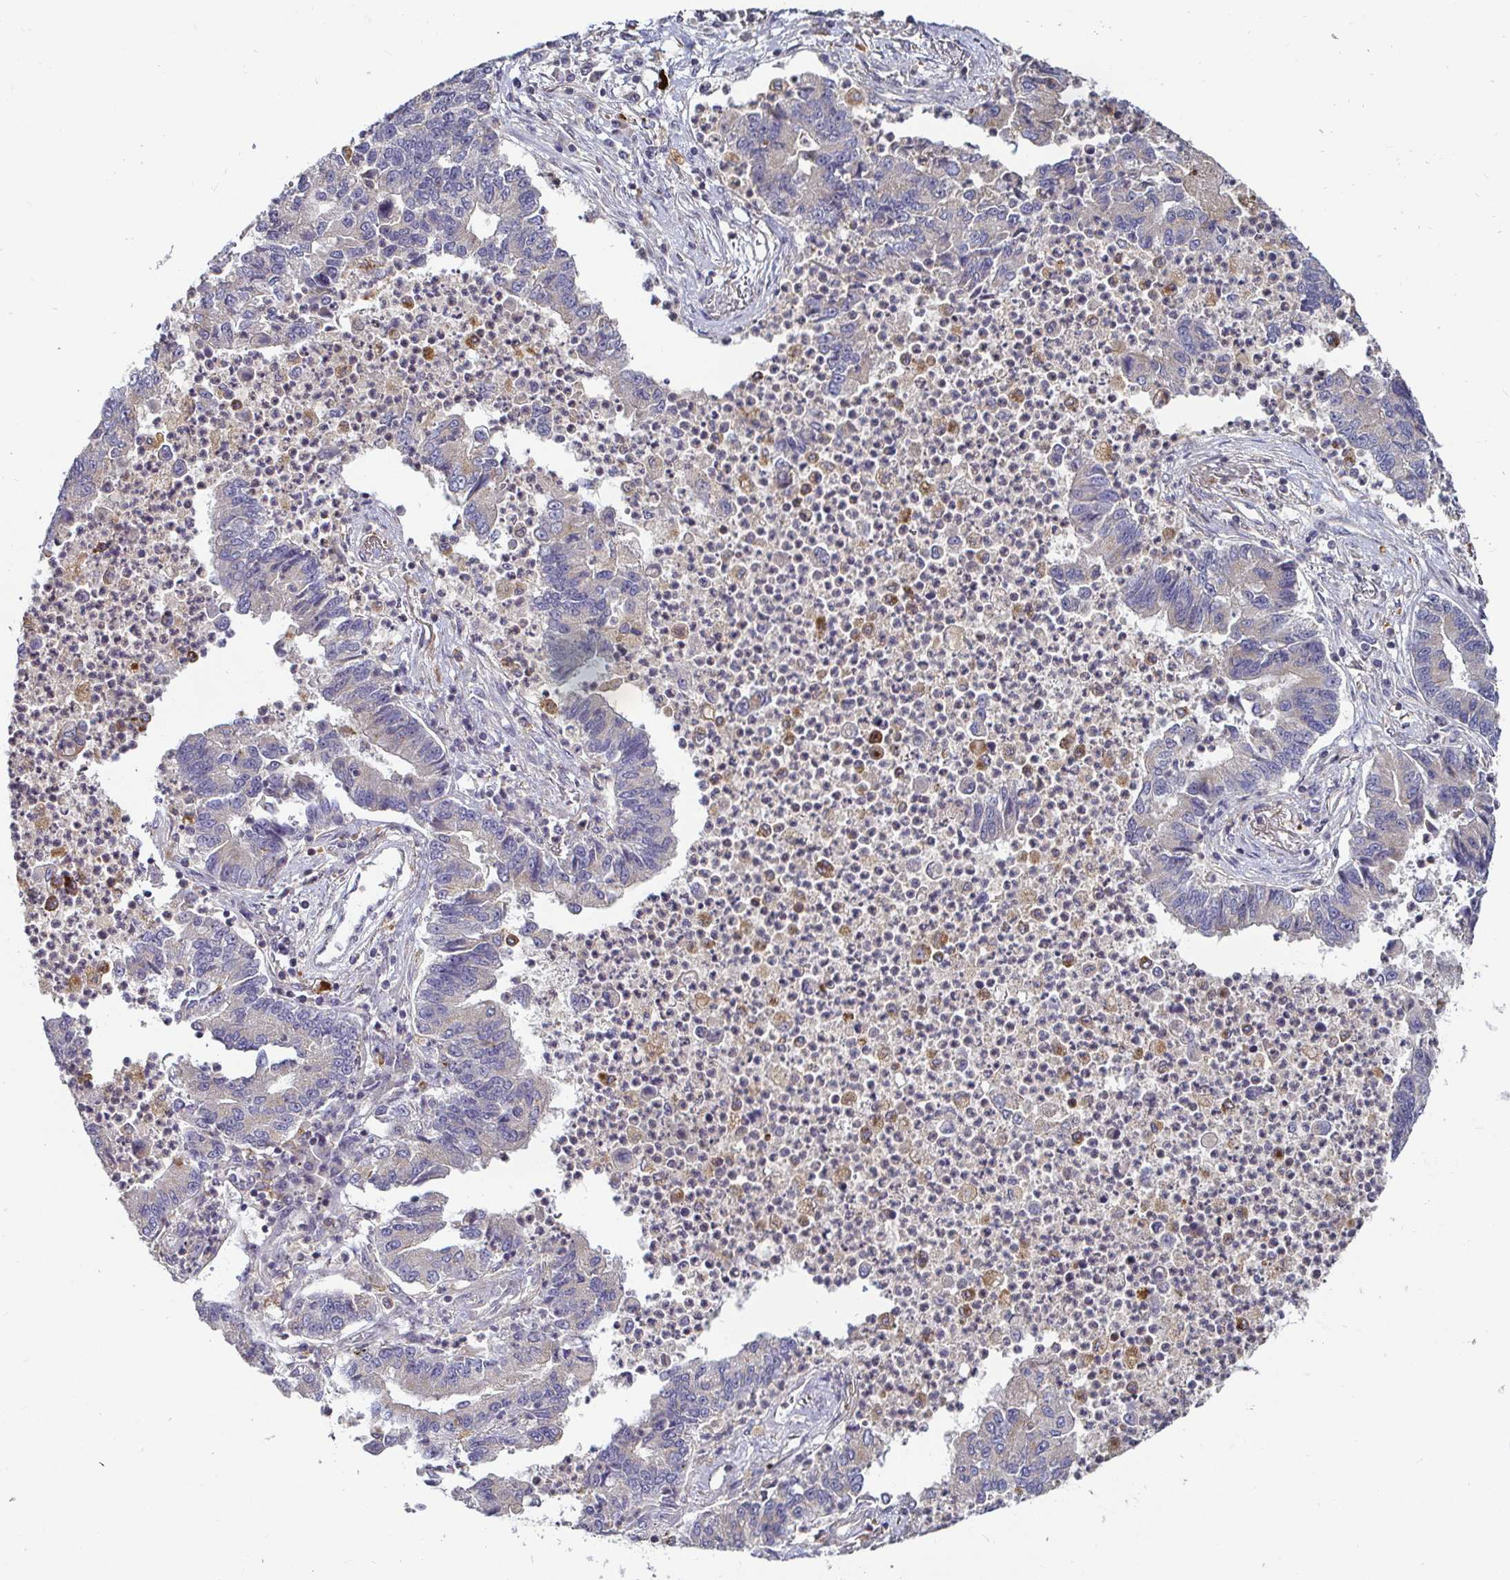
{"staining": {"intensity": "negative", "quantity": "none", "location": "none"}, "tissue": "lung cancer", "cell_type": "Tumor cells", "image_type": "cancer", "snomed": [{"axis": "morphology", "description": "Adenocarcinoma, NOS"}, {"axis": "topography", "description": "Lung"}], "caption": "This is an IHC image of human adenocarcinoma (lung). There is no expression in tumor cells.", "gene": "CDH18", "patient": {"sex": "female", "age": 57}}